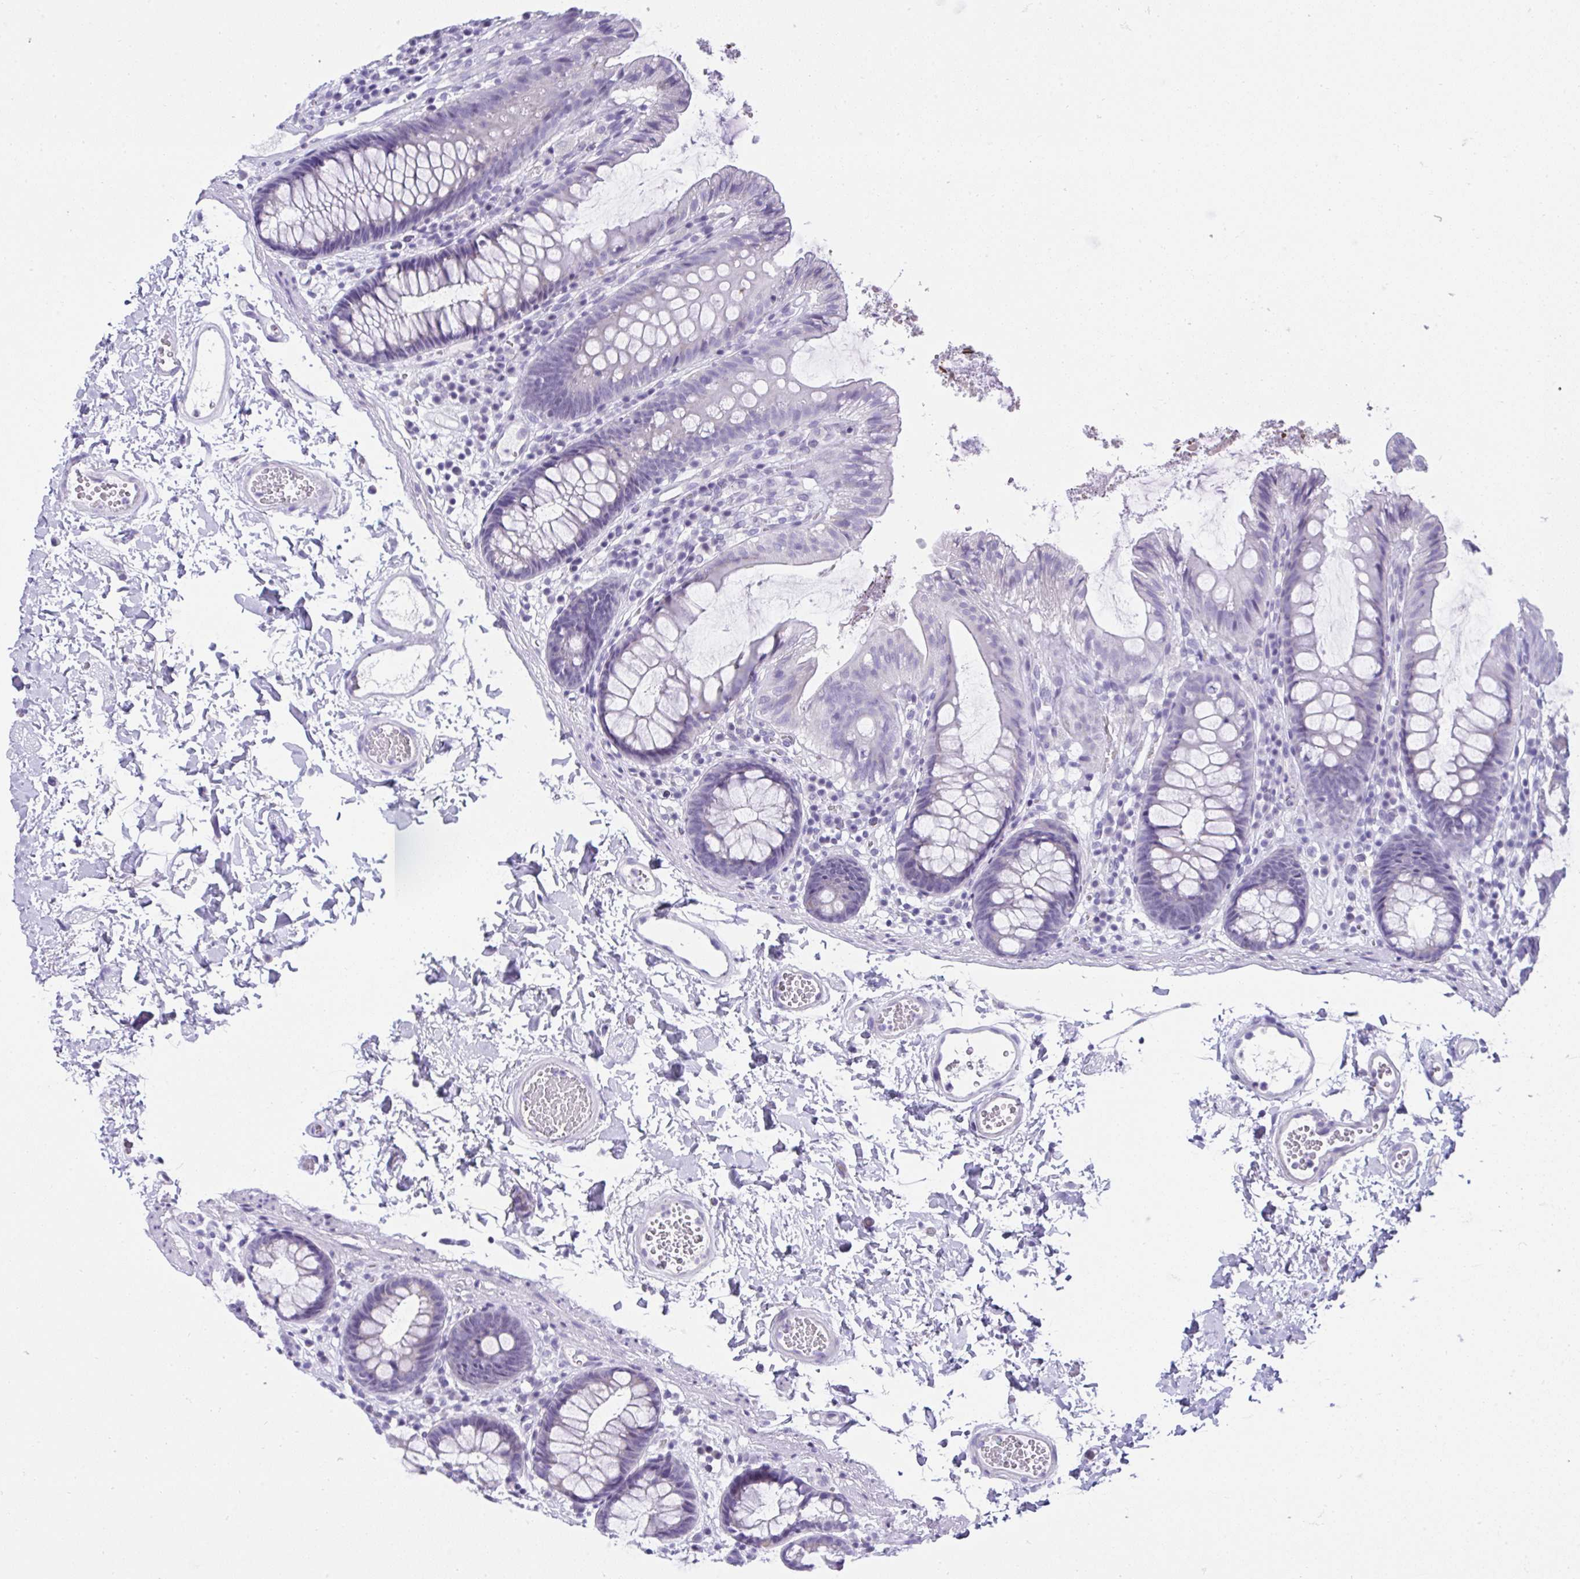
{"staining": {"intensity": "negative", "quantity": "none", "location": "none"}, "tissue": "colon", "cell_type": "Endothelial cells", "image_type": "normal", "snomed": [{"axis": "morphology", "description": "Normal tissue, NOS"}, {"axis": "topography", "description": "Colon"}, {"axis": "topography", "description": "Peripheral nerve tissue"}], "caption": "Protein analysis of unremarkable colon demonstrates no significant staining in endothelial cells.", "gene": "RNF183", "patient": {"sex": "male", "age": 84}}